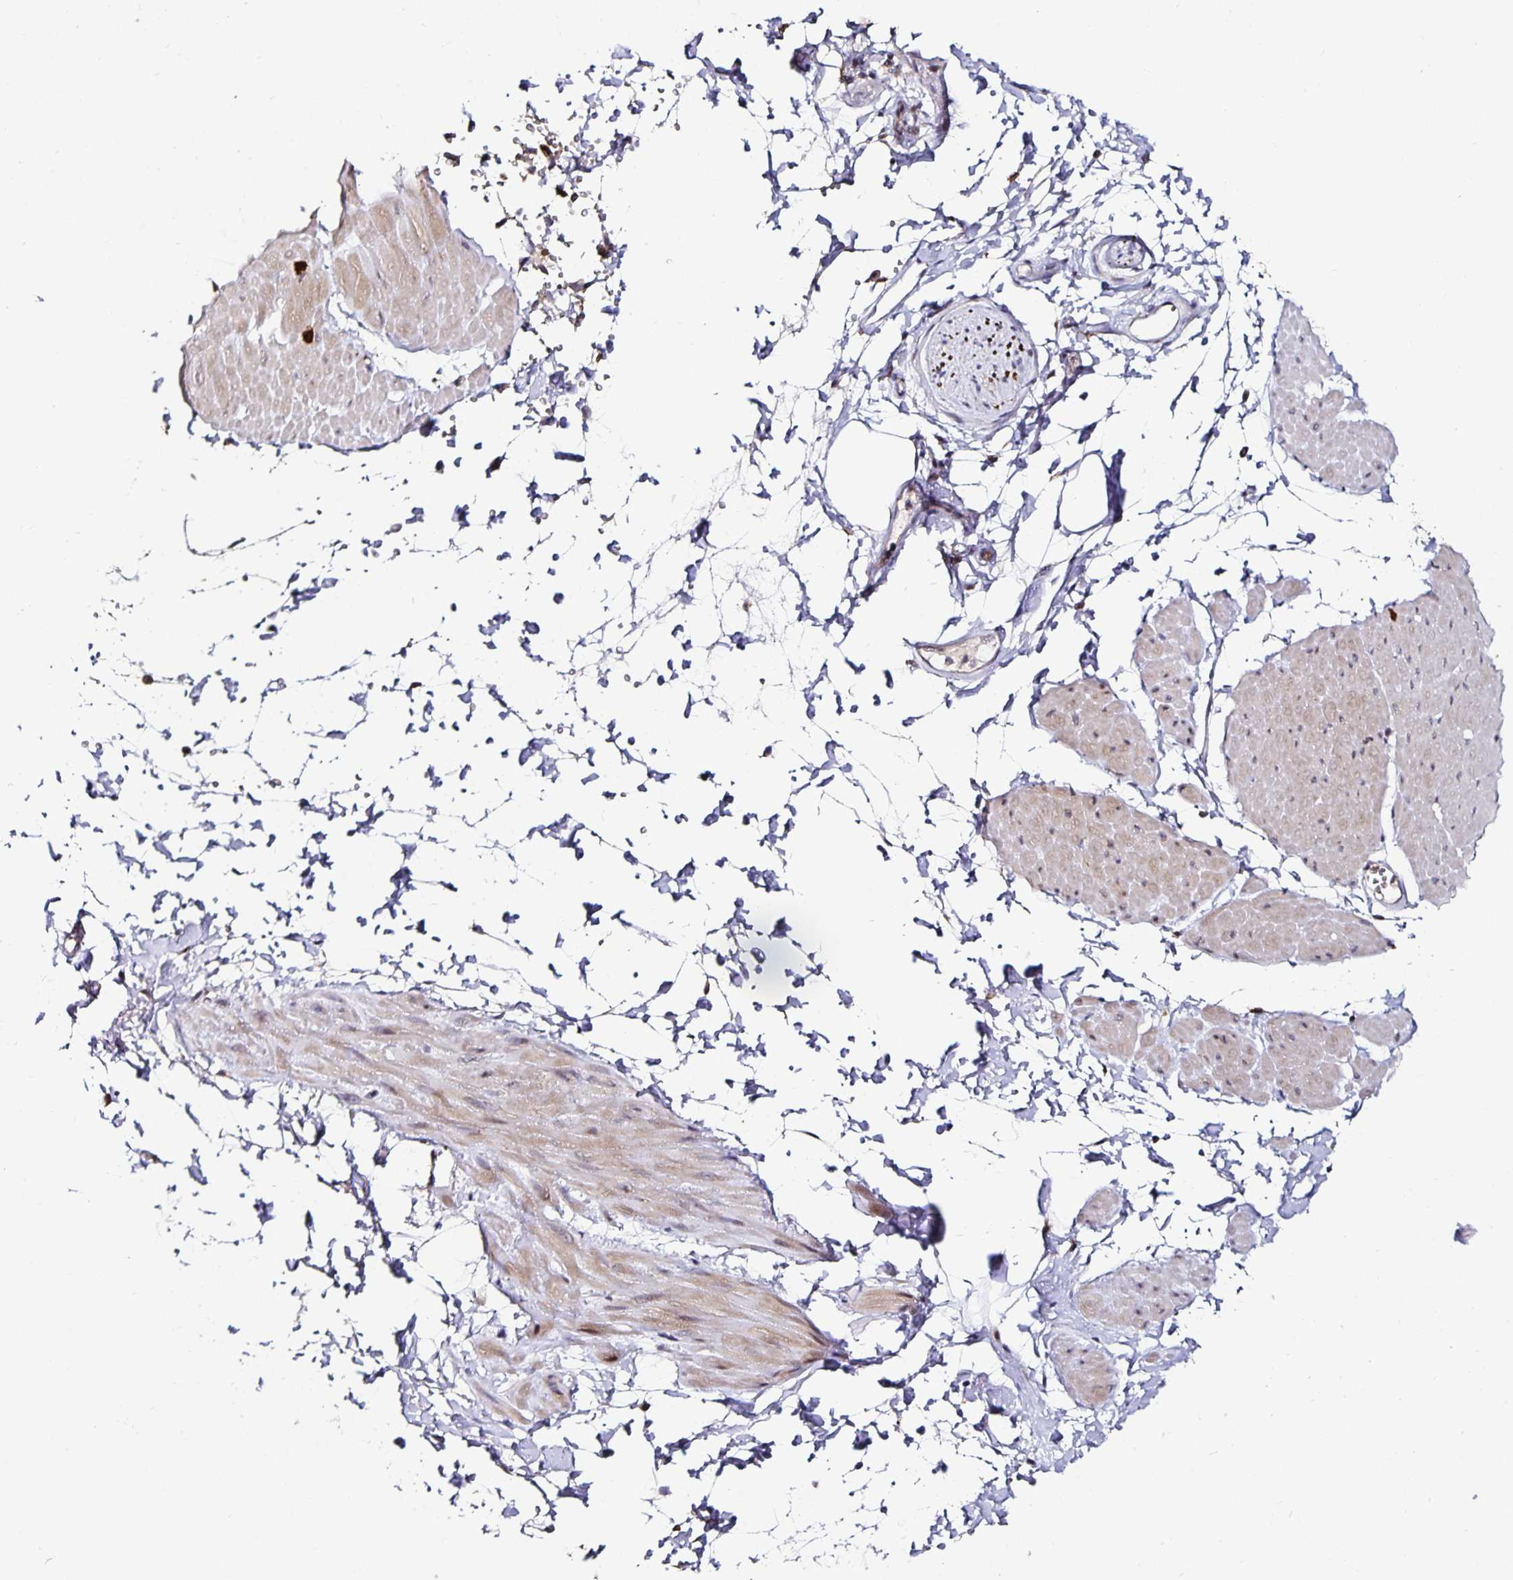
{"staining": {"intensity": "negative", "quantity": "none", "location": "none"}, "tissue": "adipose tissue", "cell_type": "Adipocytes", "image_type": "normal", "snomed": [{"axis": "morphology", "description": "Normal tissue, NOS"}, {"axis": "topography", "description": "Smooth muscle"}, {"axis": "topography", "description": "Peripheral nerve tissue"}], "caption": "Photomicrograph shows no significant protein expression in adipocytes of unremarkable adipose tissue.", "gene": "ANLN", "patient": {"sex": "male", "age": 58}}